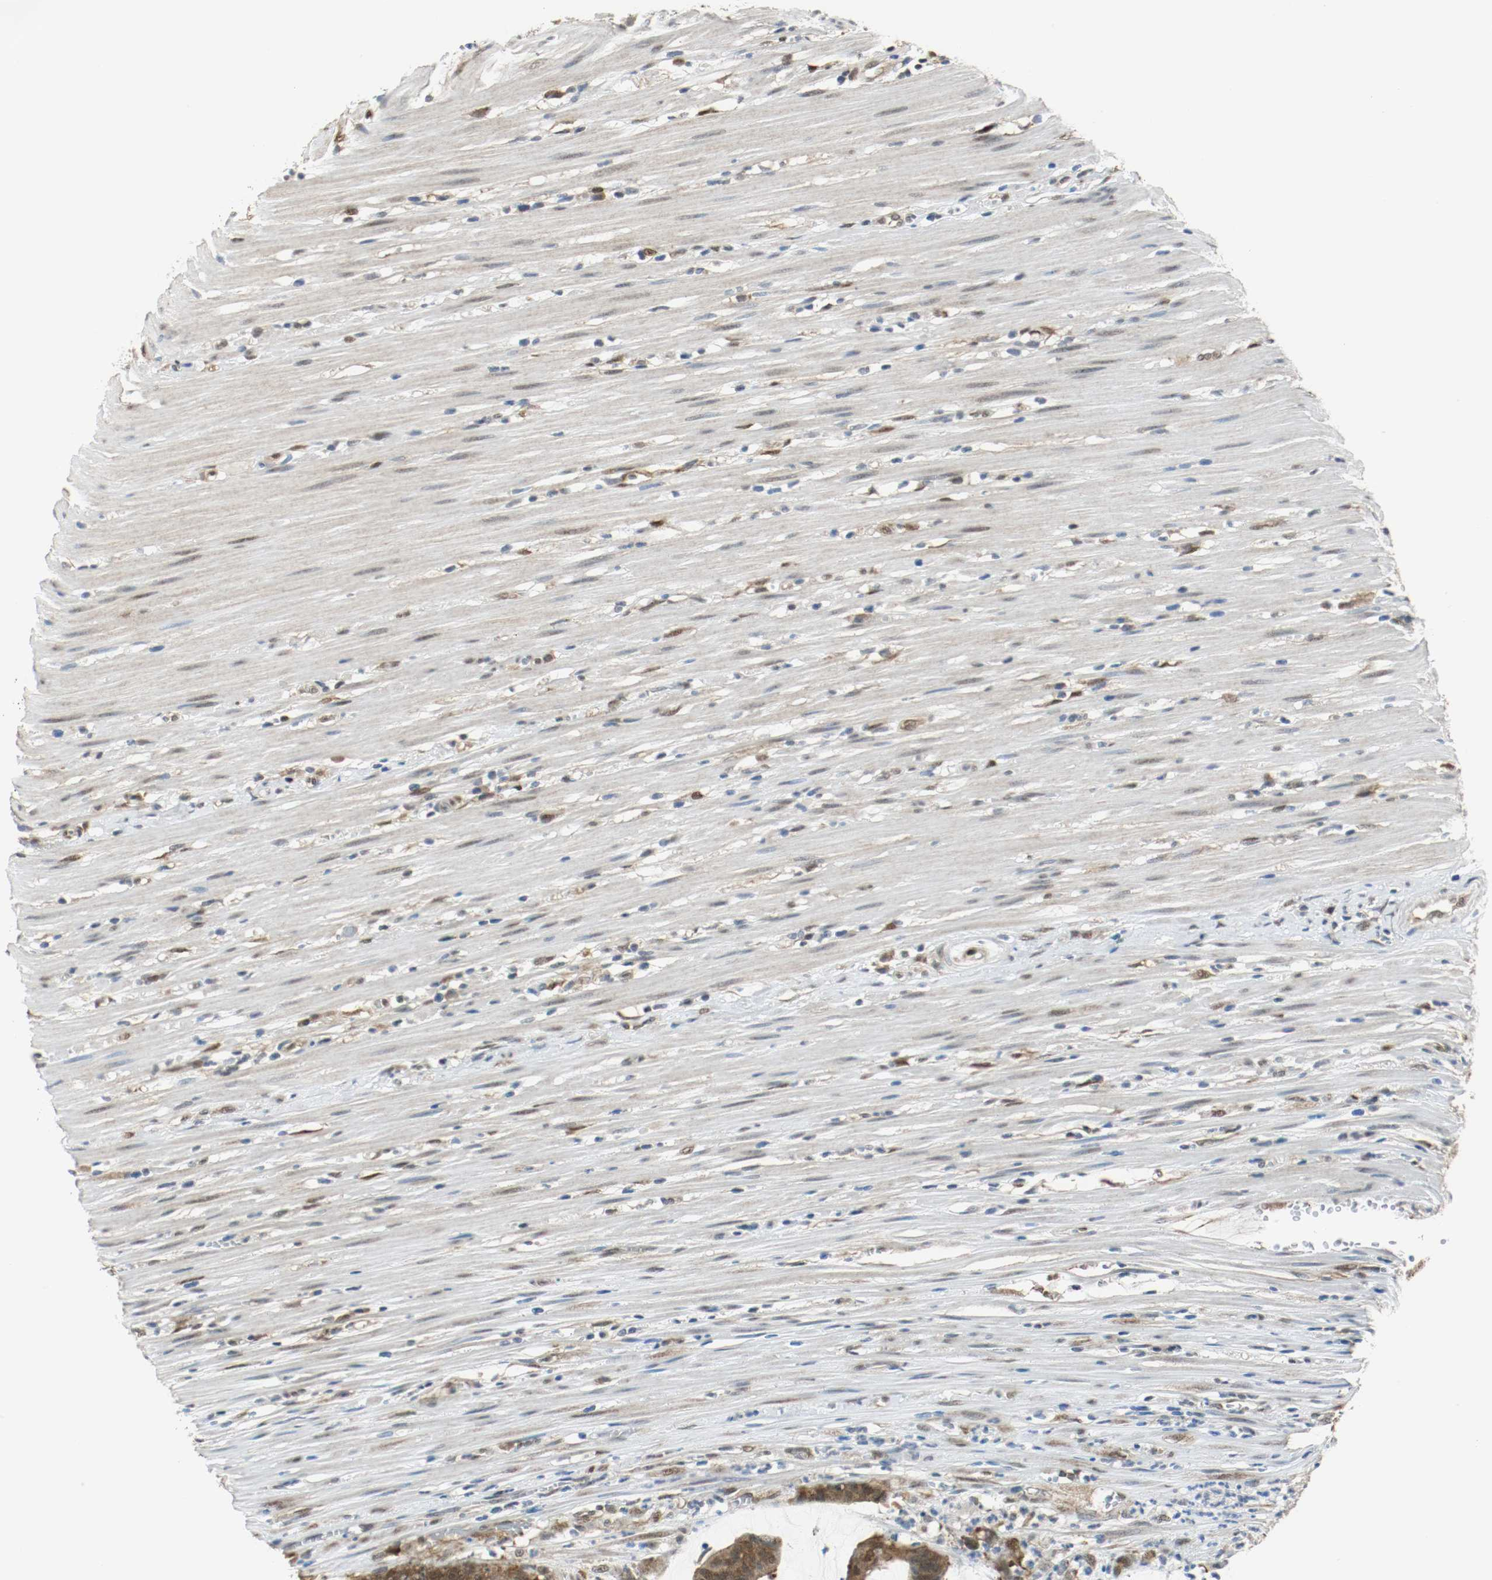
{"staining": {"intensity": "strong", "quantity": ">75%", "location": "cytoplasmic/membranous,nuclear"}, "tissue": "colorectal cancer", "cell_type": "Tumor cells", "image_type": "cancer", "snomed": [{"axis": "morphology", "description": "Adenocarcinoma, NOS"}, {"axis": "topography", "description": "Rectum"}], "caption": "Tumor cells show strong cytoplasmic/membranous and nuclear positivity in about >75% of cells in colorectal cancer (adenocarcinoma).", "gene": "PPME1", "patient": {"sex": "female", "age": 66}}